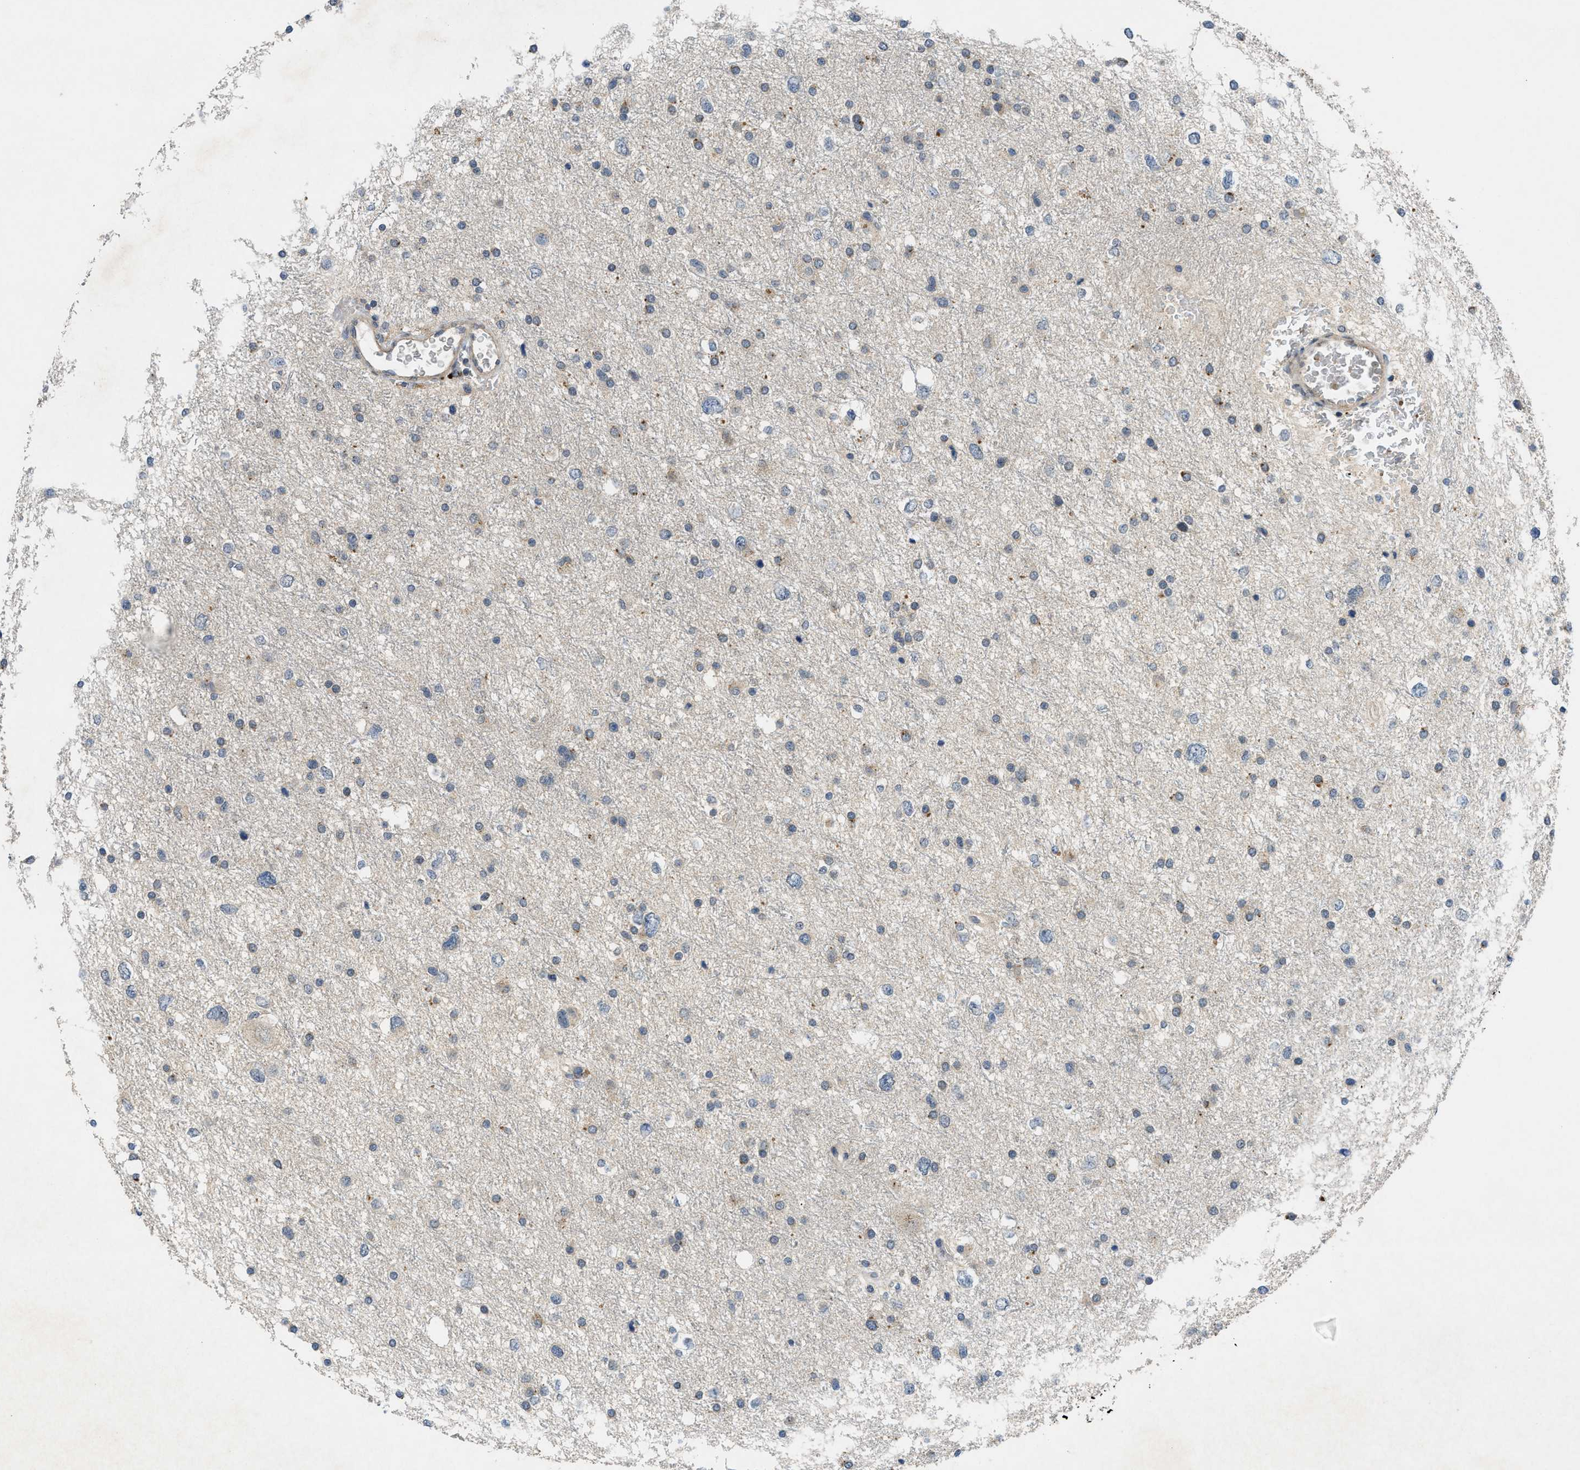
{"staining": {"intensity": "weak", "quantity": "<25%", "location": "cytoplasmic/membranous"}, "tissue": "glioma", "cell_type": "Tumor cells", "image_type": "cancer", "snomed": [{"axis": "morphology", "description": "Glioma, malignant, Low grade"}, {"axis": "topography", "description": "Brain"}], "caption": "Protein analysis of low-grade glioma (malignant) exhibits no significant expression in tumor cells.", "gene": "PDE7A", "patient": {"sex": "female", "age": 37}}